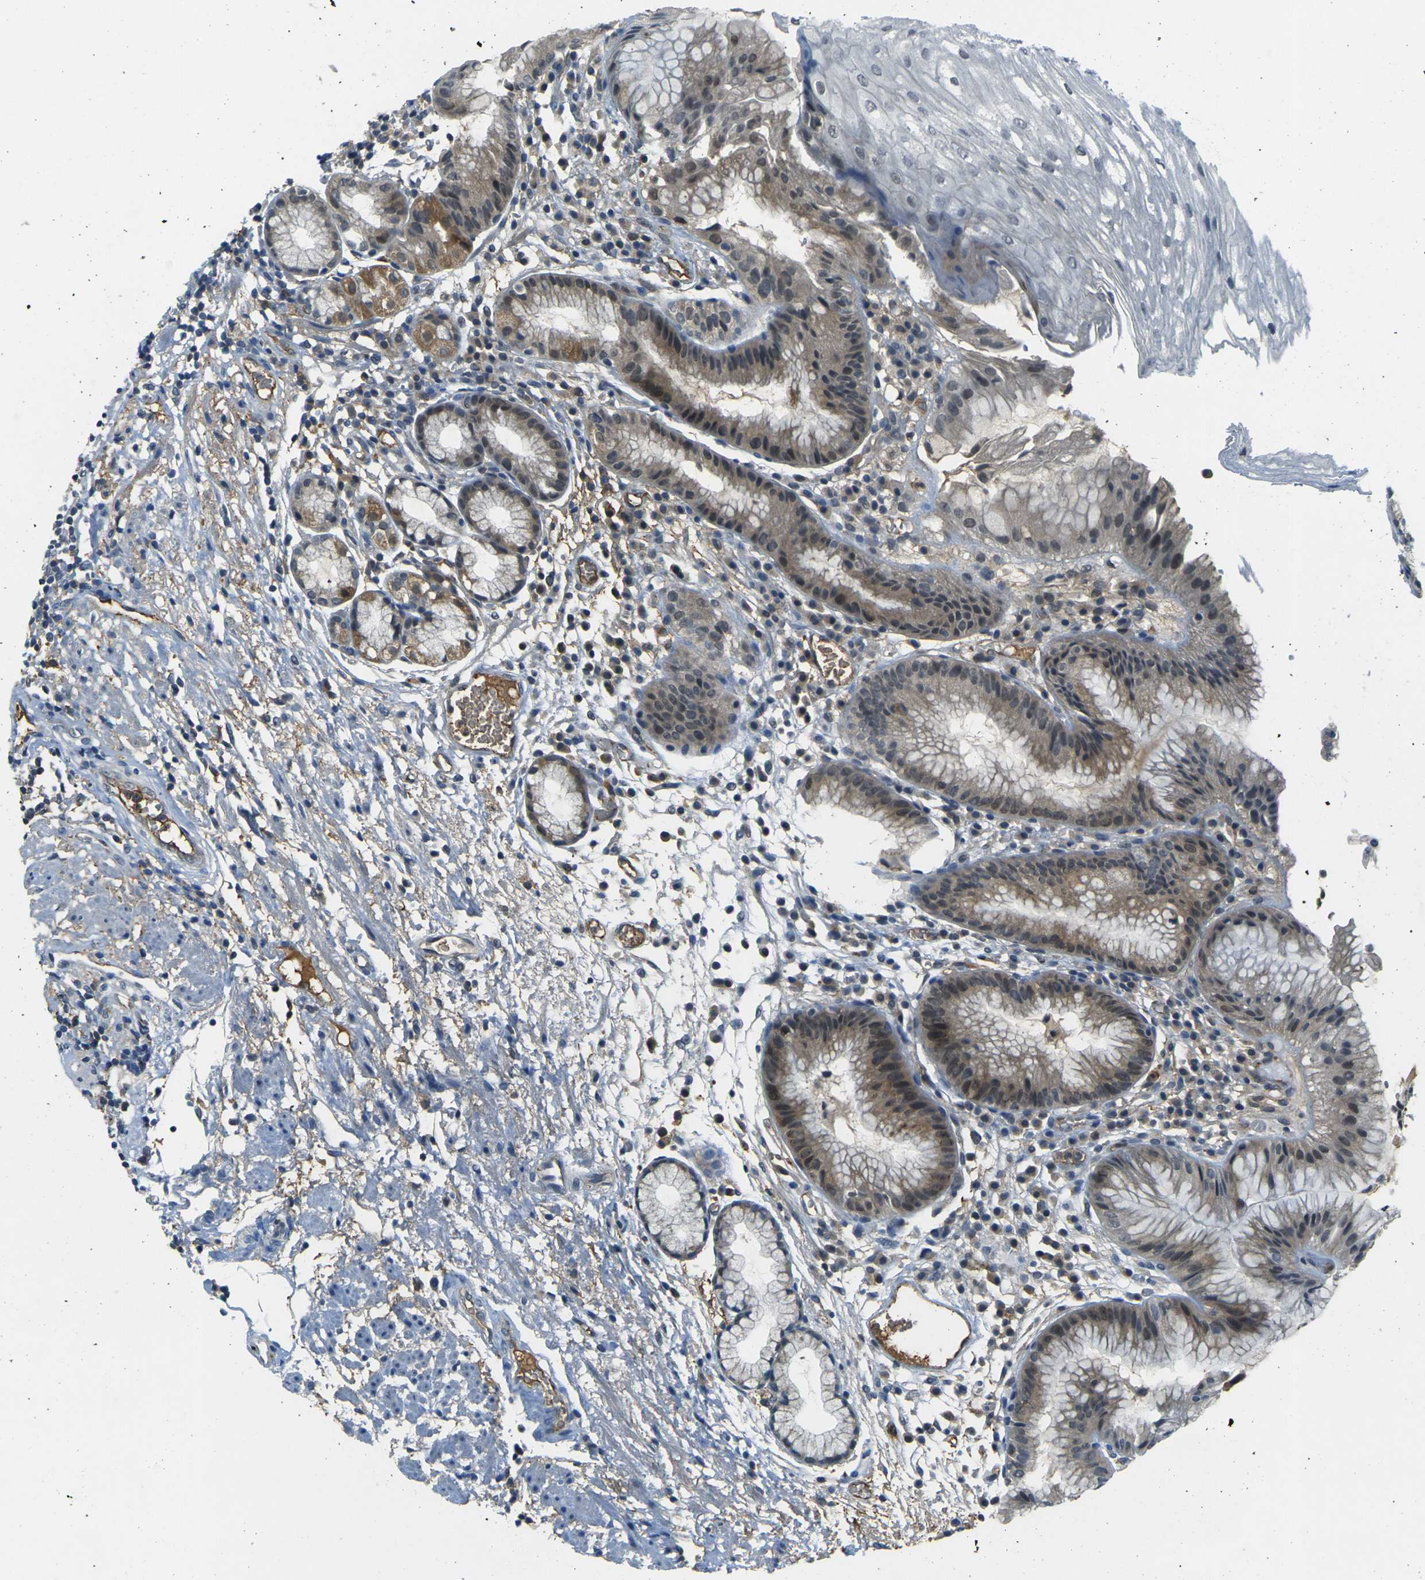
{"staining": {"intensity": "moderate", "quantity": "25%-75%", "location": "cytoplasmic/membranous"}, "tissue": "stomach", "cell_type": "Glandular cells", "image_type": "normal", "snomed": [{"axis": "morphology", "description": "Normal tissue, NOS"}, {"axis": "topography", "description": "Stomach, upper"}], "caption": "Immunohistochemical staining of benign human stomach displays moderate cytoplasmic/membranous protein positivity in about 25%-75% of glandular cells.", "gene": "PIGL", "patient": {"sex": "male", "age": 72}}